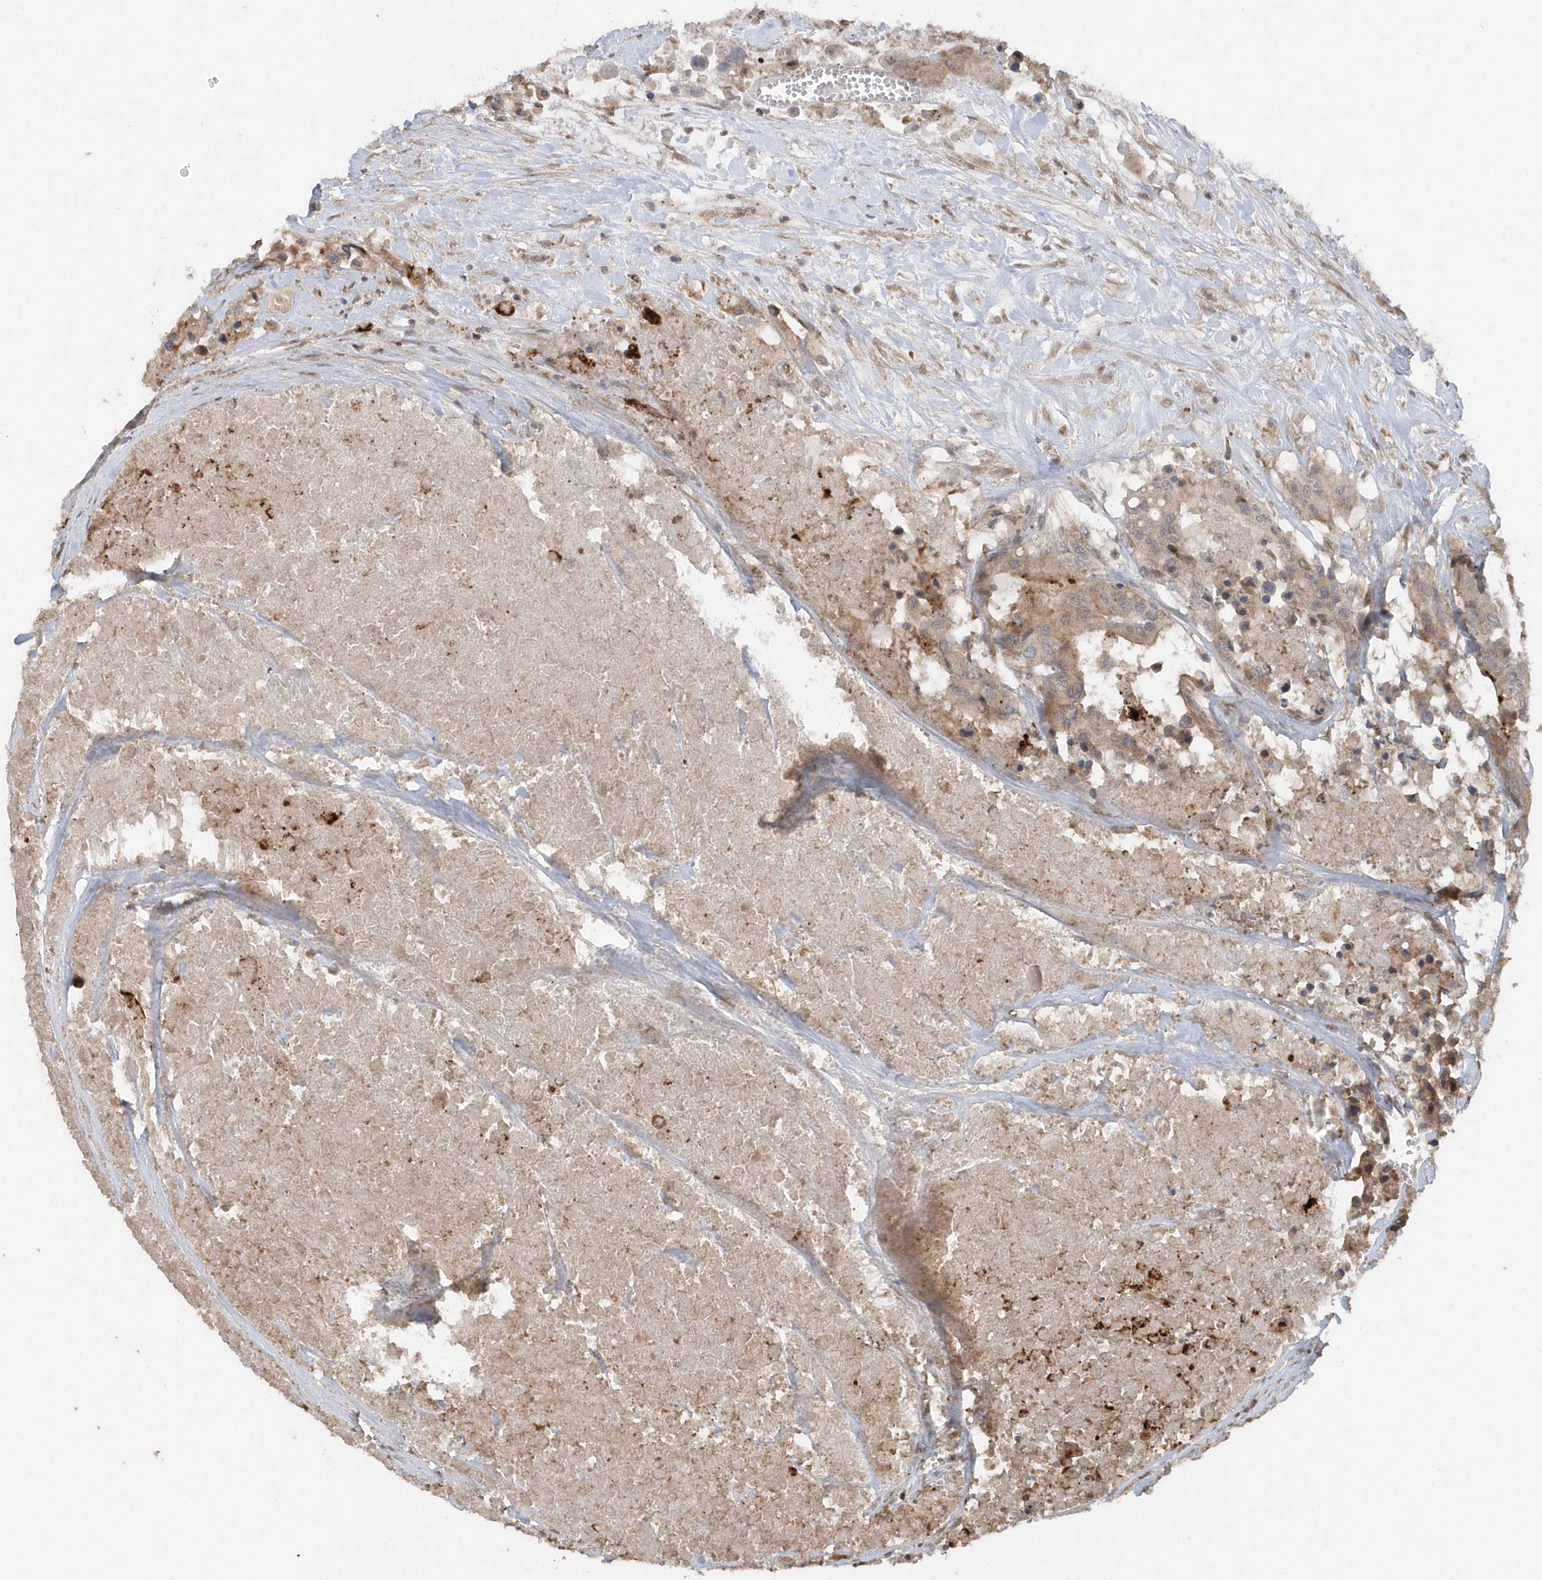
{"staining": {"intensity": "weak", "quantity": "25%-75%", "location": "cytoplasmic/membranous"}, "tissue": "colorectal cancer", "cell_type": "Tumor cells", "image_type": "cancer", "snomed": [{"axis": "morphology", "description": "Adenocarcinoma, NOS"}, {"axis": "topography", "description": "Colon"}], "caption": "Colorectal cancer stained with a brown dye shows weak cytoplasmic/membranous positive staining in approximately 25%-75% of tumor cells.", "gene": "HERPUD1", "patient": {"sex": "male", "age": 77}}